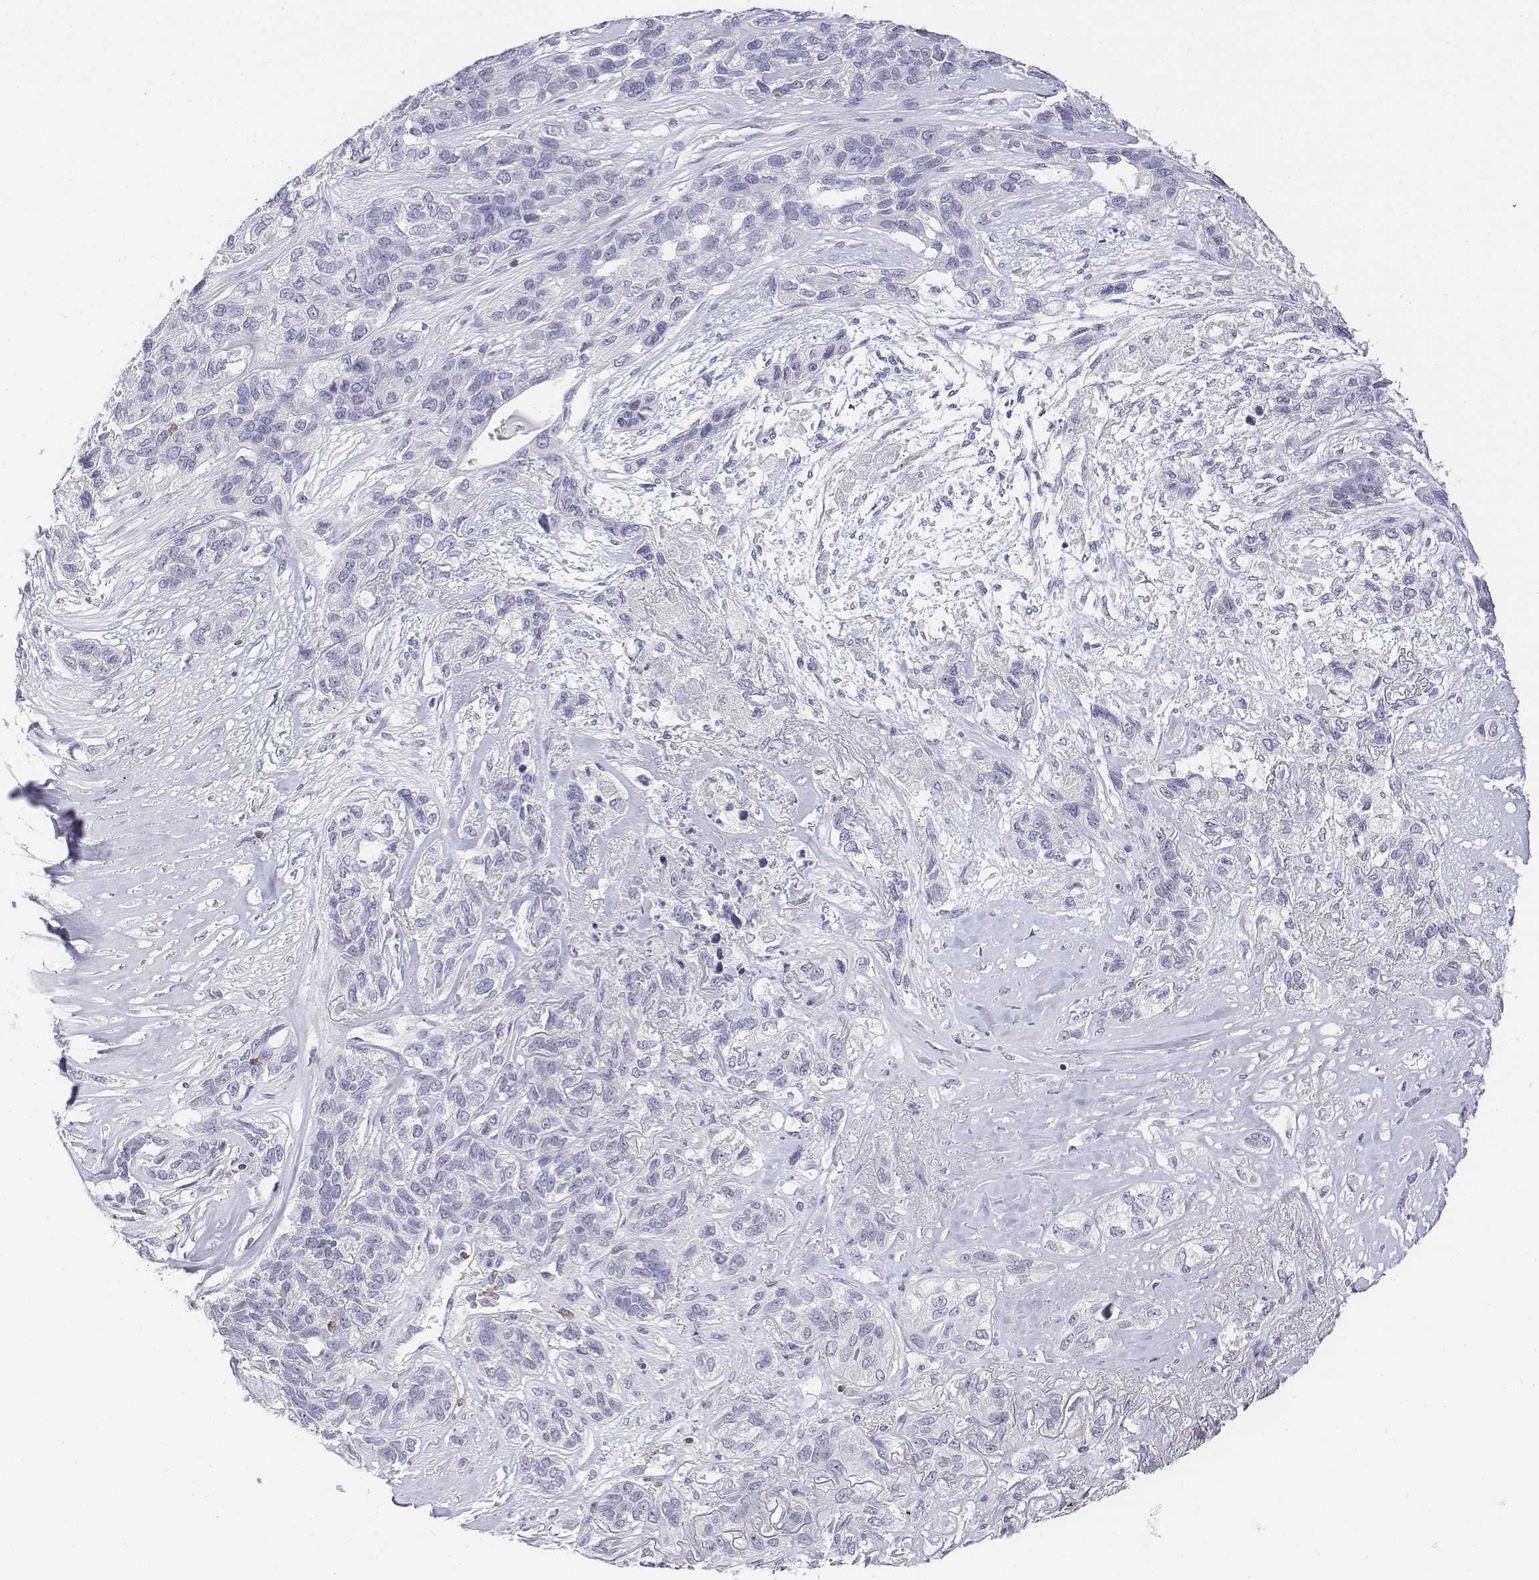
{"staining": {"intensity": "negative", "quantity": "none", "location": "none"}, "tissue": "lung cancer", "cell_type": "Tumor cells", "image_type": "cancer", "snomed": [{"axis": "morphology", "description": "Squamous cell carcinoma, NOS"}, {"axis": "topography", "description": "Lung"}], "caption": "IHC image of human lung cancer (squamous cell carcinoma) stained for a protein (brown), which shows no positivity in tumor cells.", "gene": "CD3E", "patient": {"sex": "female", "age": 70}}